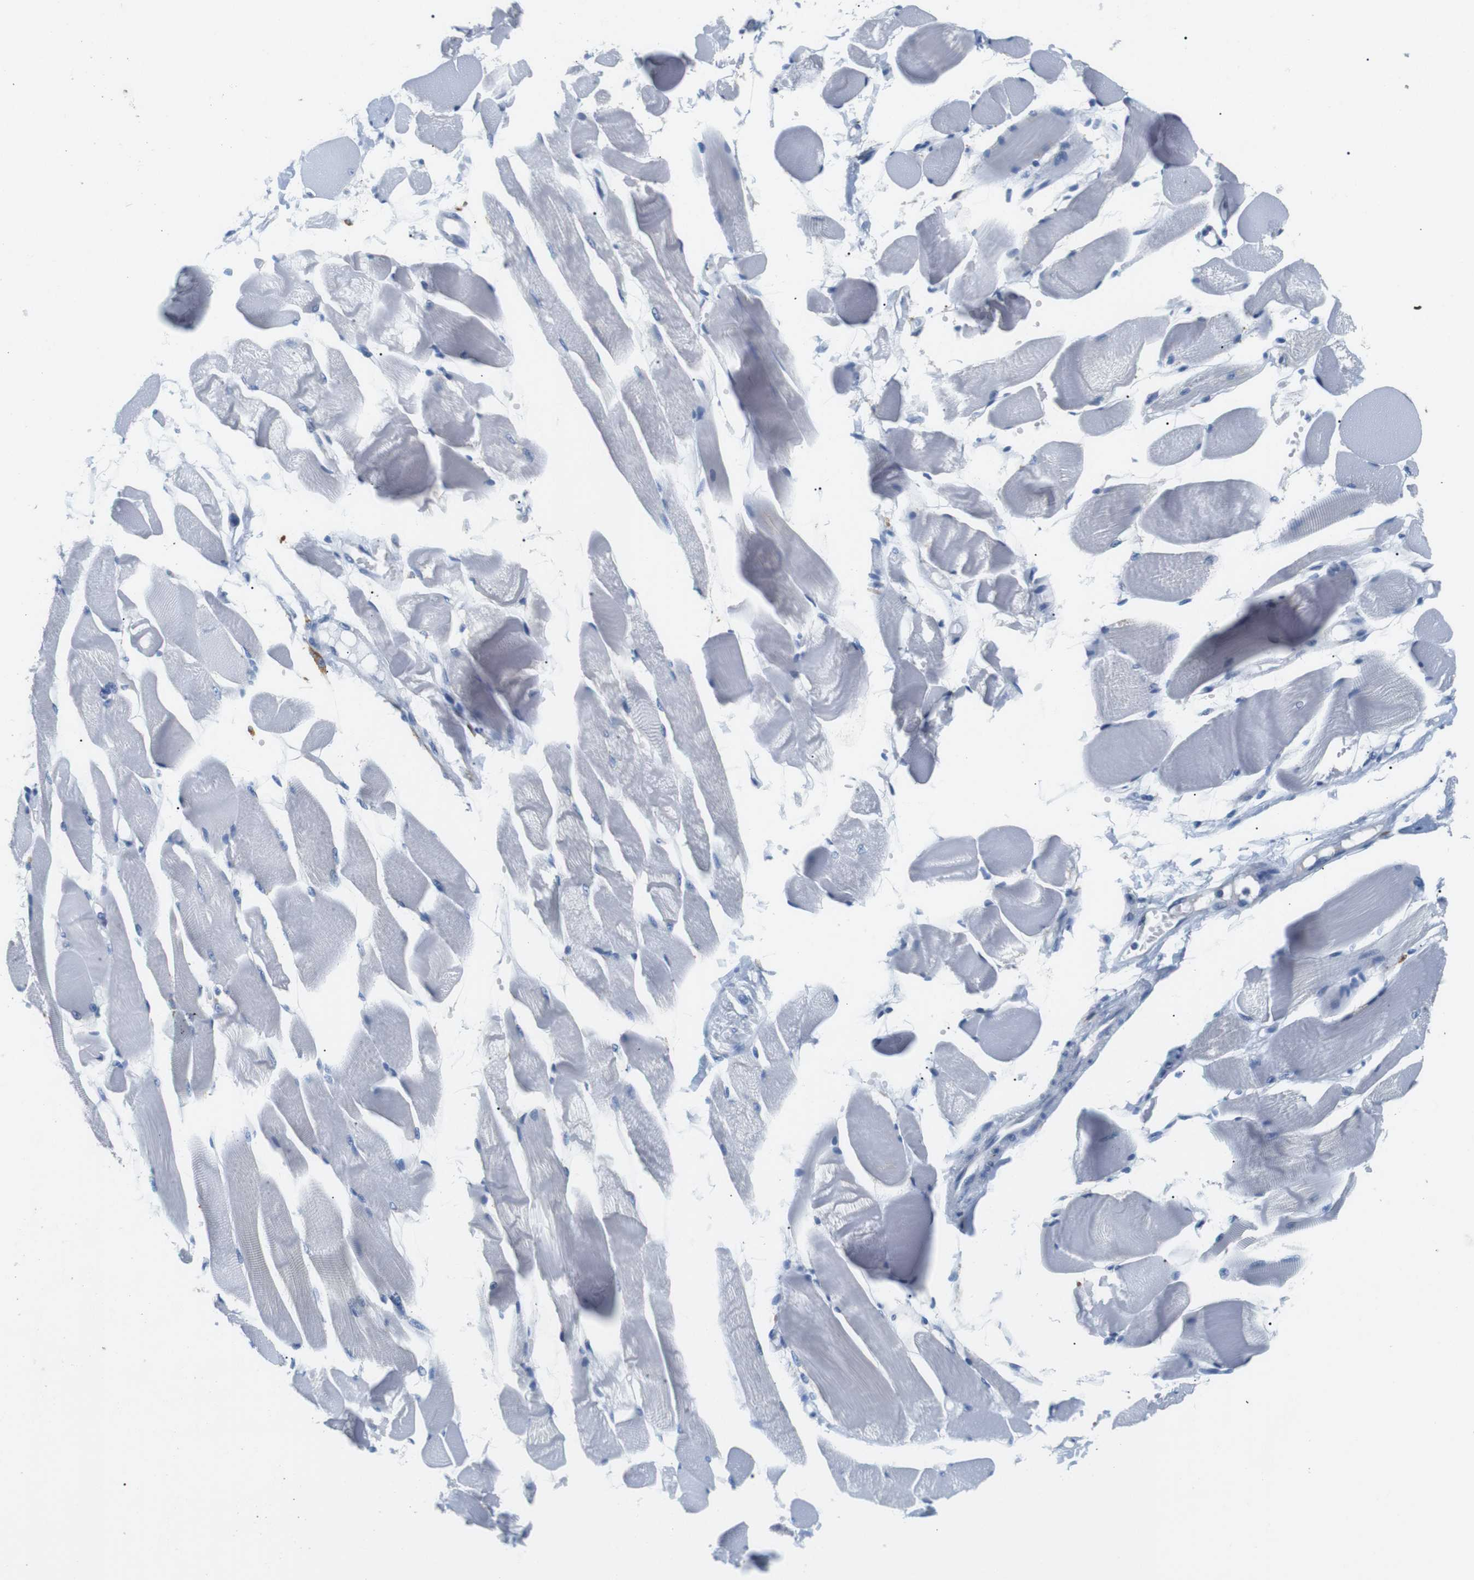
{"staining": {"intensity": "negative", "quantity": "none", "location": "none"}, "tissue": "skeletal muscle", "cell_type": "Myocytes", "image_type": "normal", "snomed": [{"axis": "morphology", "description": "Normal tissue, NOS"}, {"axis": "topography", "description": "Skeletal muscle"}, {"axis": "topography", "description": "Peripheral nerve tissue"}], "caption": "This is a image of IHC staining of unremarkable skeletal muscle, which shows no positivity in myocytes.", "gene": "FCGRT", "patient": {"sex": "female", "age": 84}}